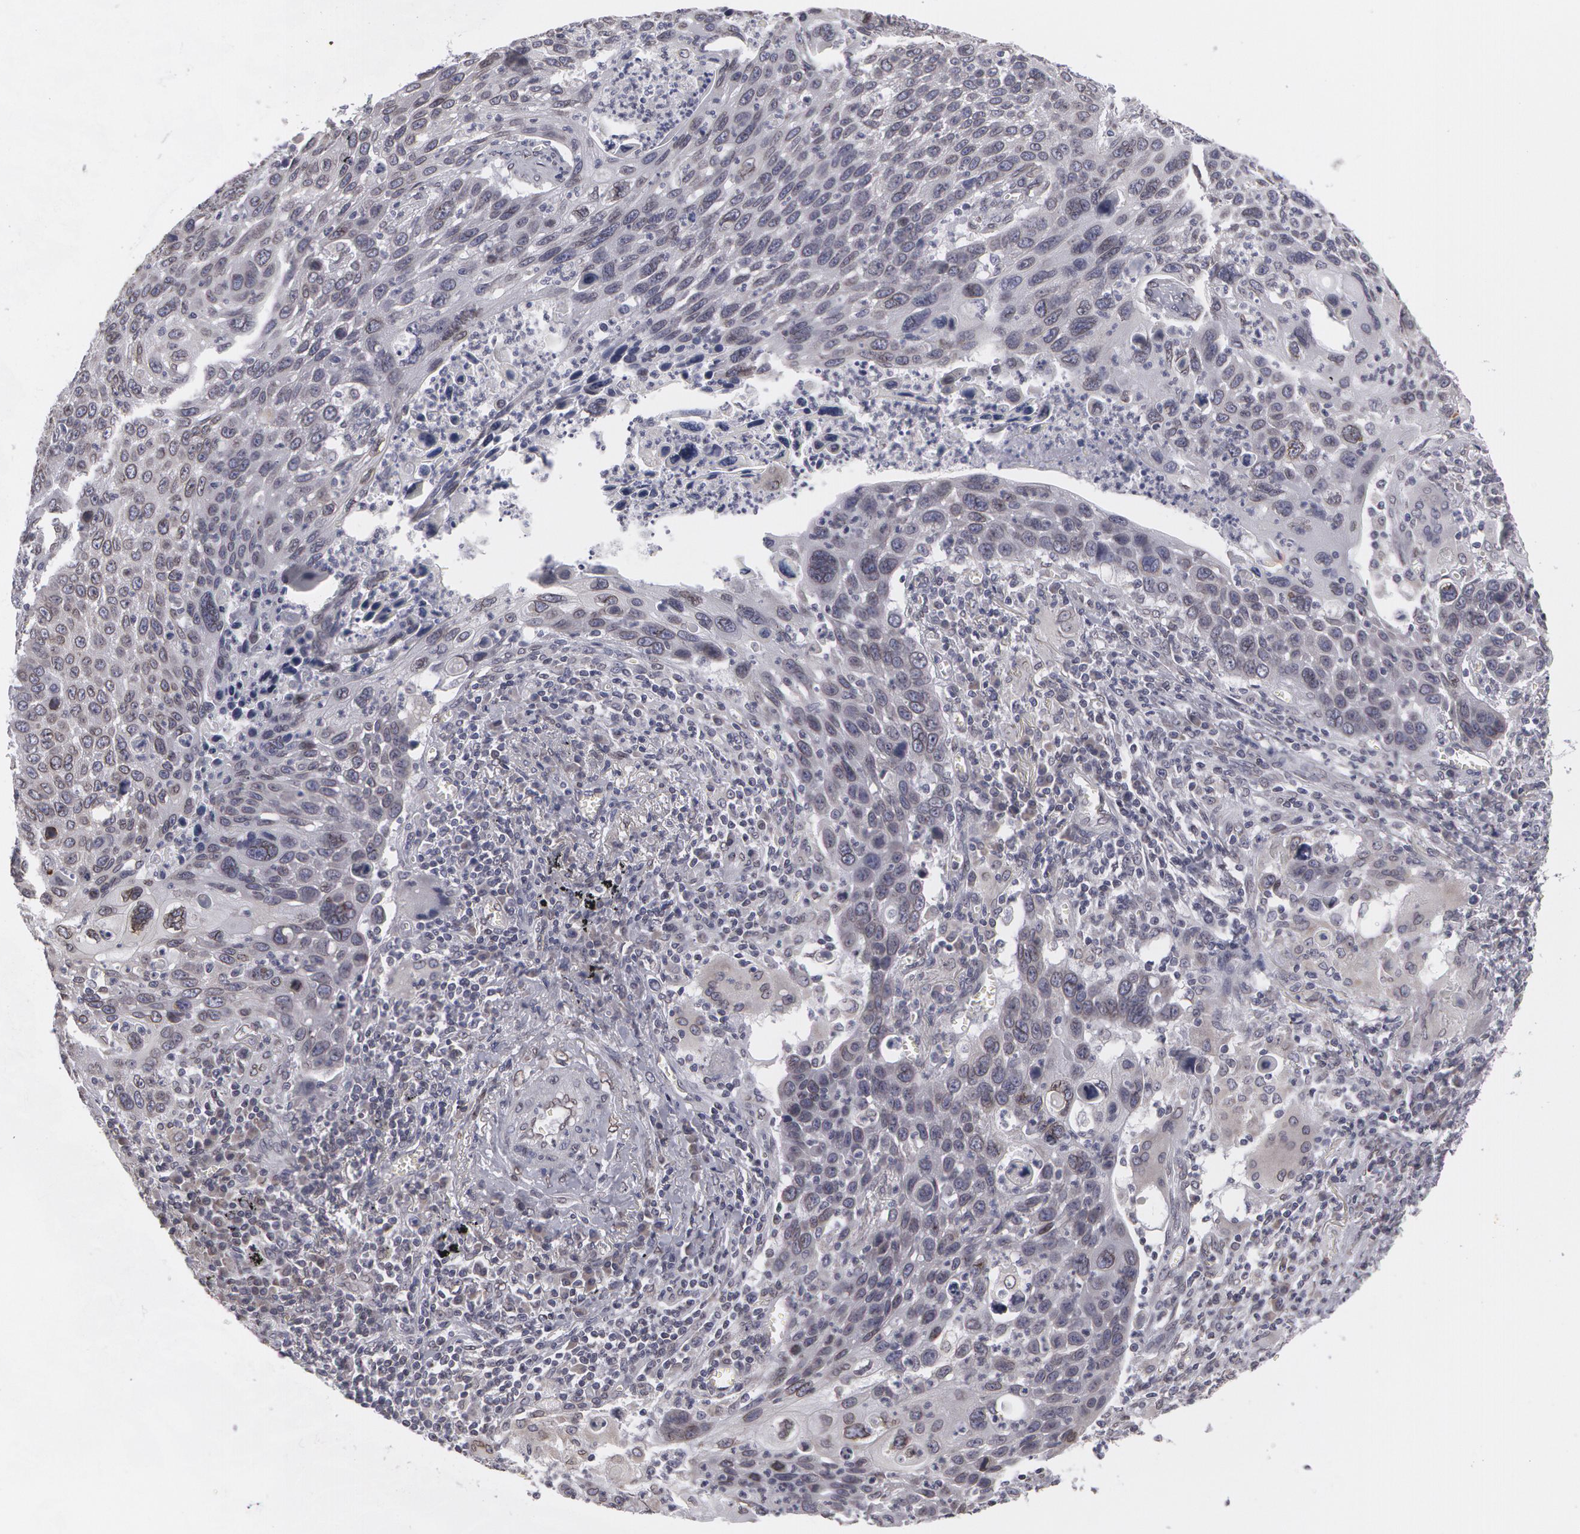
{"staining": {"intensity": "weak", "quantity": "<25%", "location": "cytoplasmic/membranous"}, "tissue": "lung cancer", "cell_type": "Tumor cells", "image_type": "cancer", "snomed": [{"axis": "morphology", "description": "Squamous cell carcinoma, NOS"}, {"axis": "topography", "description": "Lung"}], "caption": "Tumor cells are negative for protein expression in human lung squamous cell carcinoma. (DAB IHC with hematoxylin counter stain).", "gene": "EMD", "patient": {"sex": "male", "age": 68}}